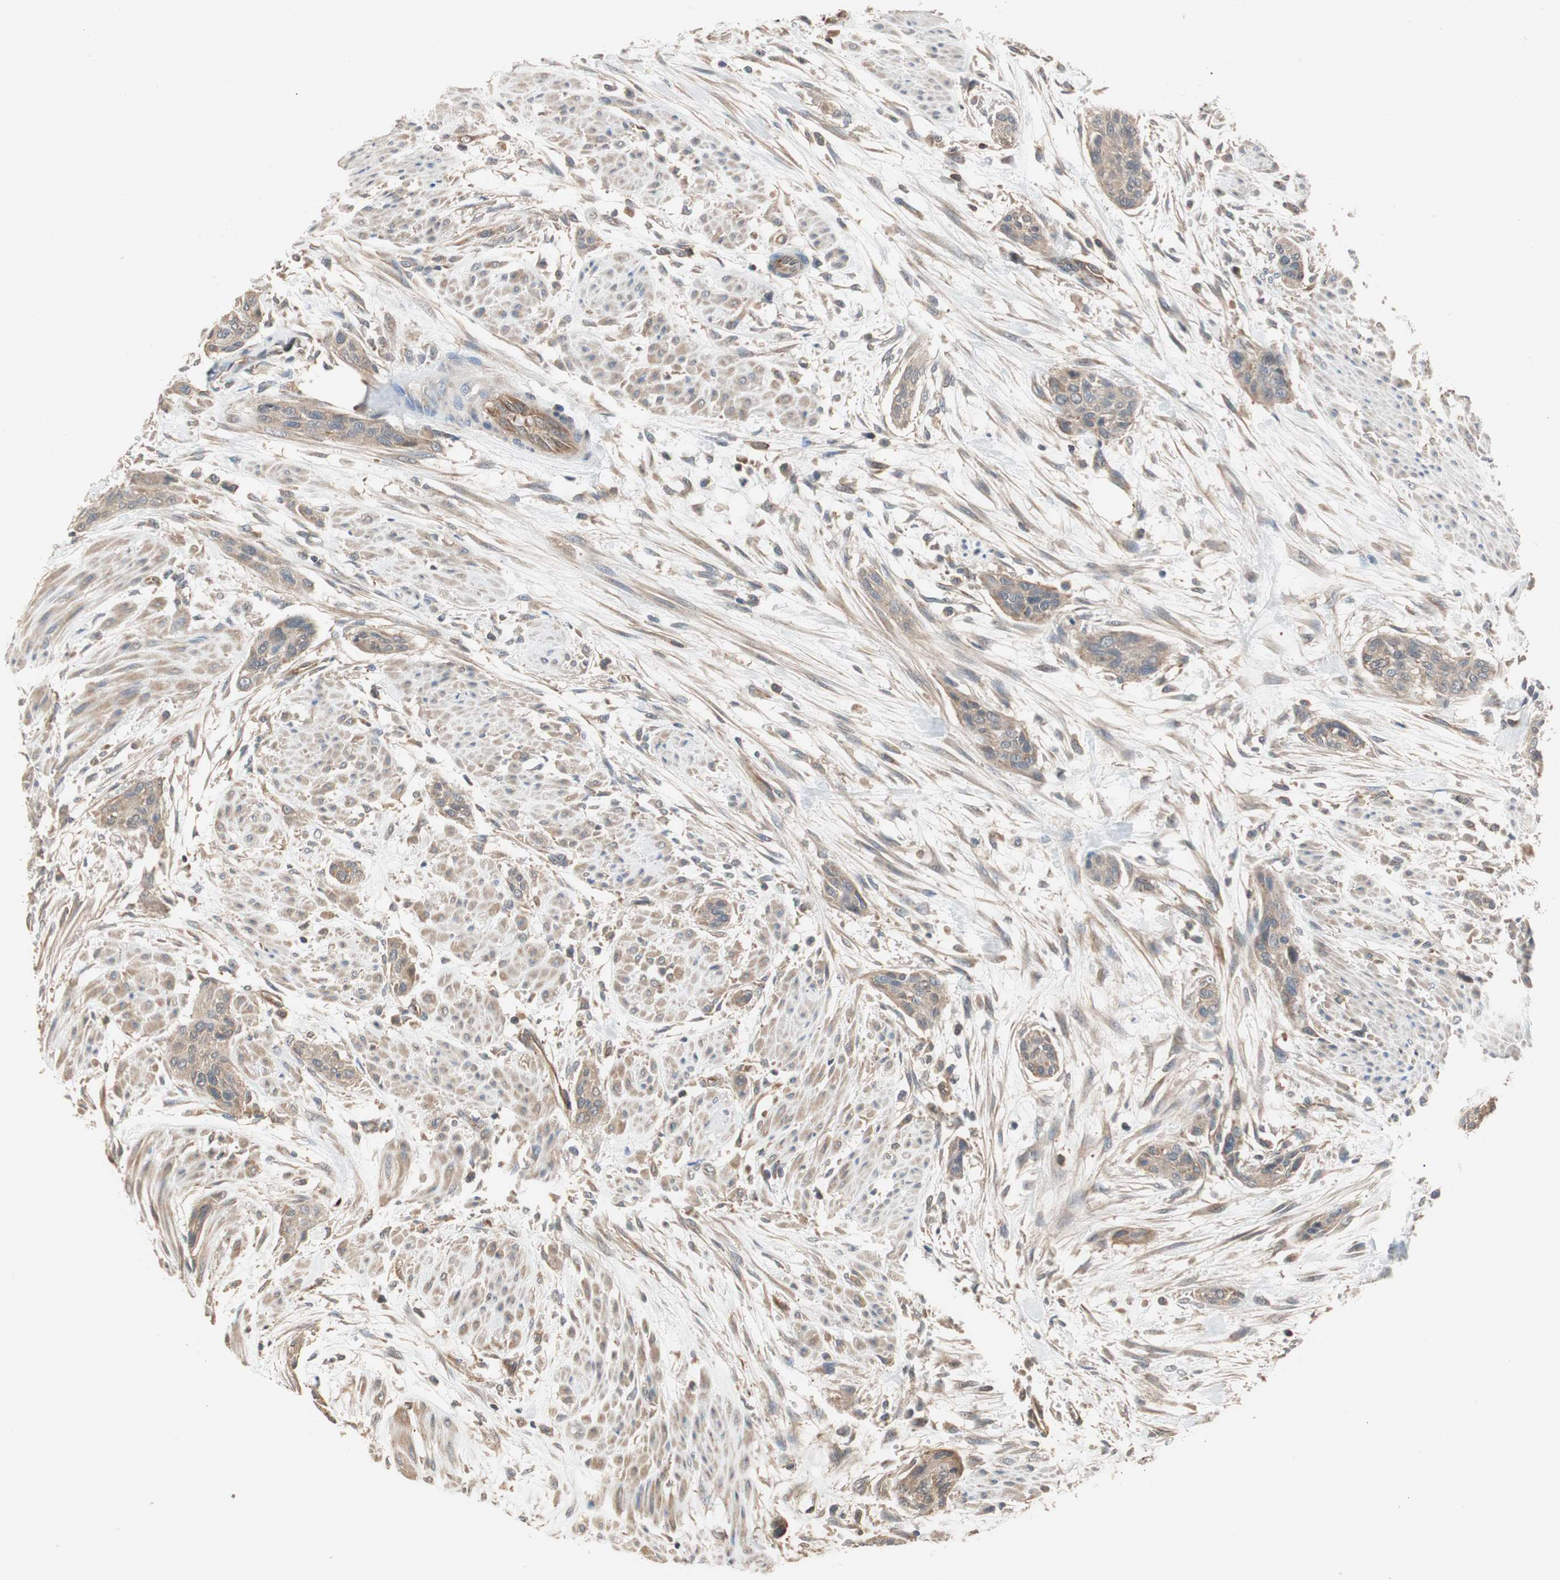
{"staining": {"intensity": "weak", "quantity": ">75%", "location": "cytoplasmic/membranous"}, "tissue": "urothelial cancer", "cell_type": "Tumor cells", "image_type": "cancer", "snomed": [{"axis": "morphology", "description": "Urothelial carcinoma, High grade"}, {"axis": "topography", "description": "Urinary bladder"}], "caption": "Human urothelial cancer stained for a protein (brown) reveals weak cytoplasmic/membranous positive positivity in approximately >75% of tumor cells.", "gene": "MAP4K2", "patient": {"sex": "male", "age": 35}}